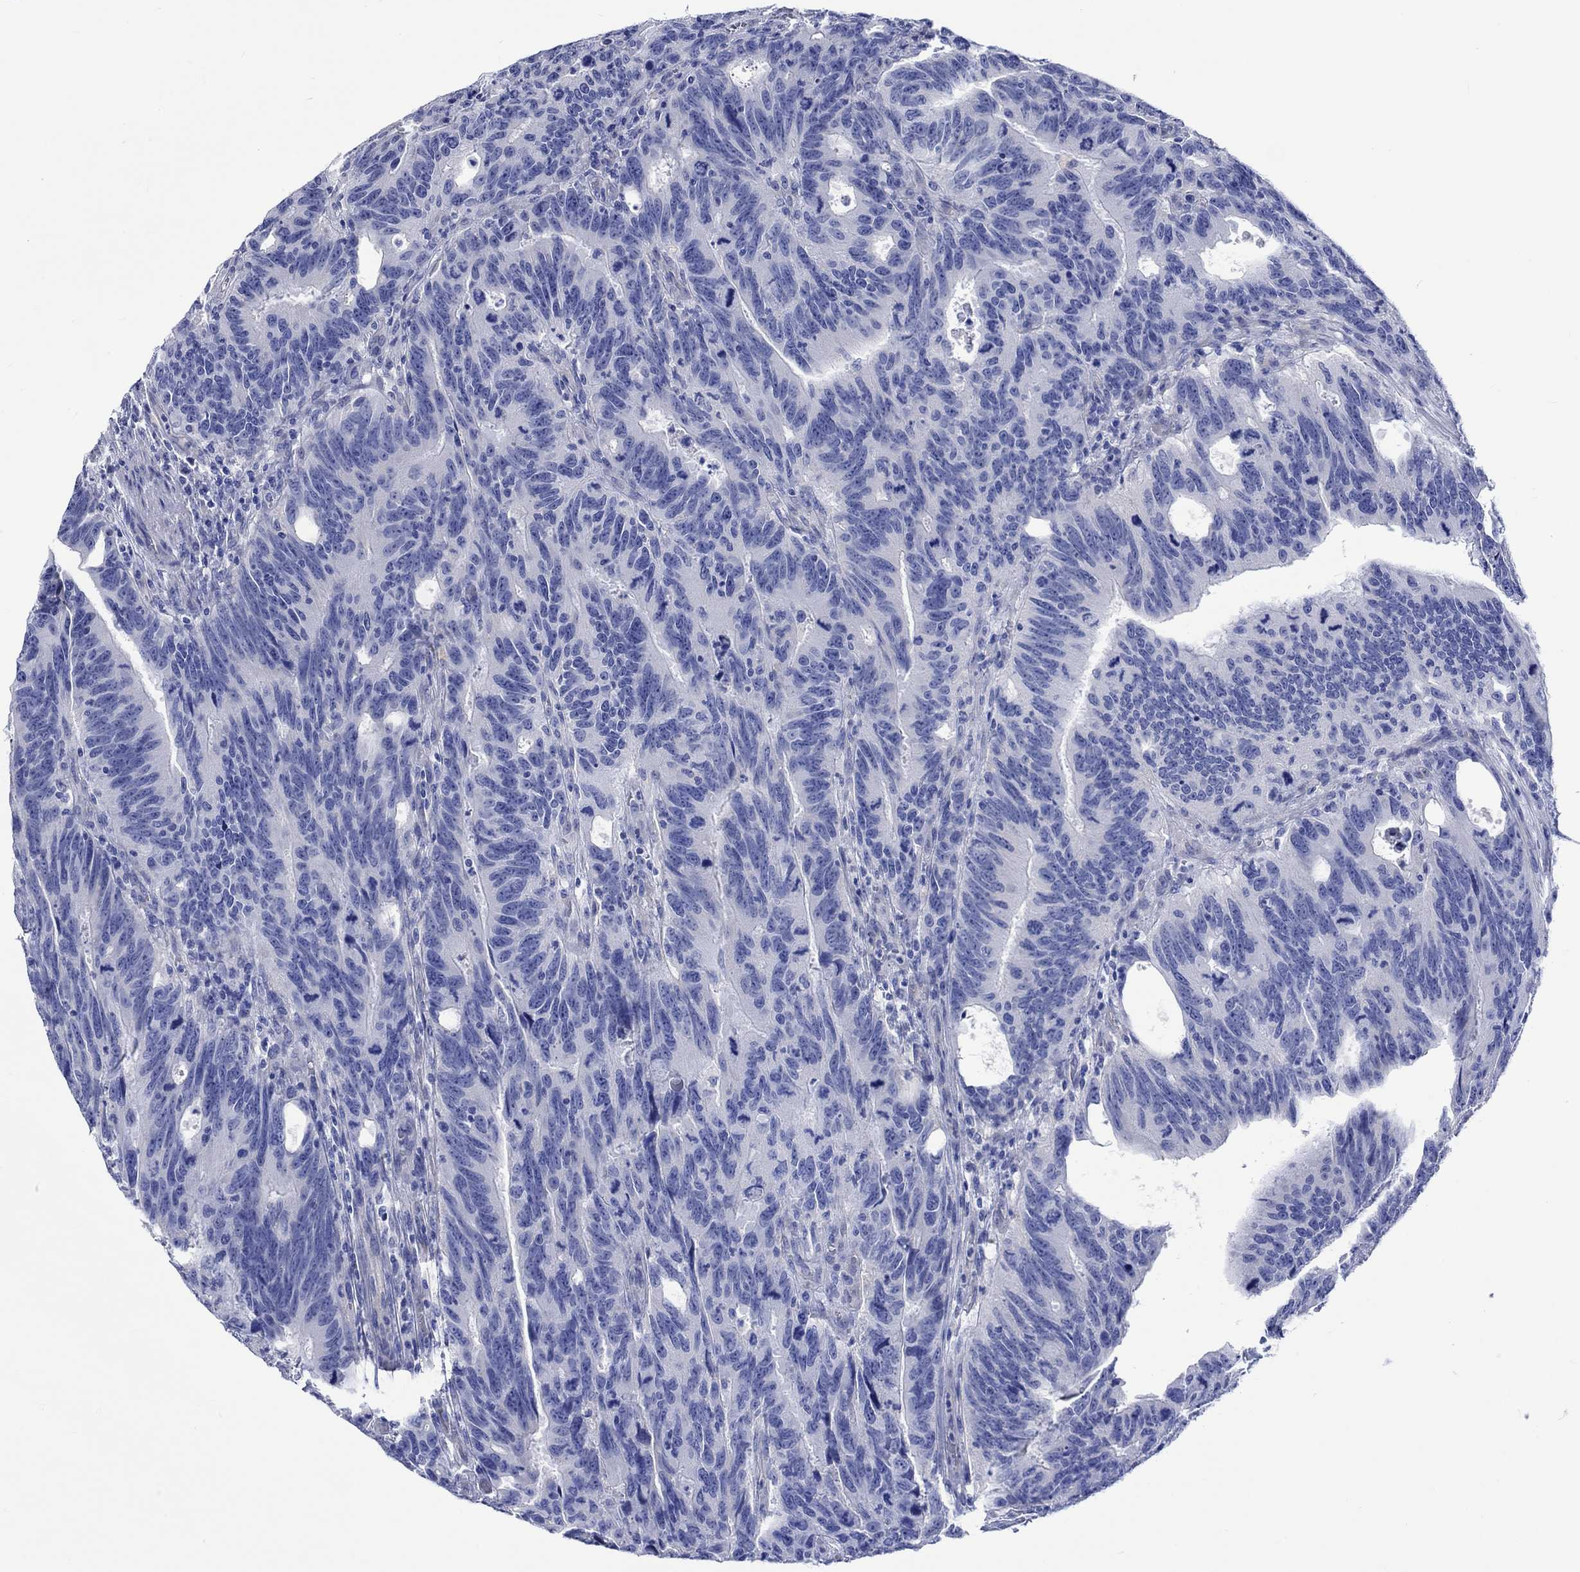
{"staining": {"intensity": "negative", "quantity": "none", "location": "none"}, "tissue": "colorectal cancer", "cell_type": "Tumor cells", "image_type": "cancer", "snomed": [{"axis": "morphology", "description": "Adenocarcinoma, NOS"}, {"axis": "topography", "description": "Colon"}], "caption": "Human adenocarcinoma (colorectal) stained for a protein using immunohistochemistry demonstrates no staining in tumor cells.", "gene": "HARBI1", "patient": {"sex": "female", "age": 77}}